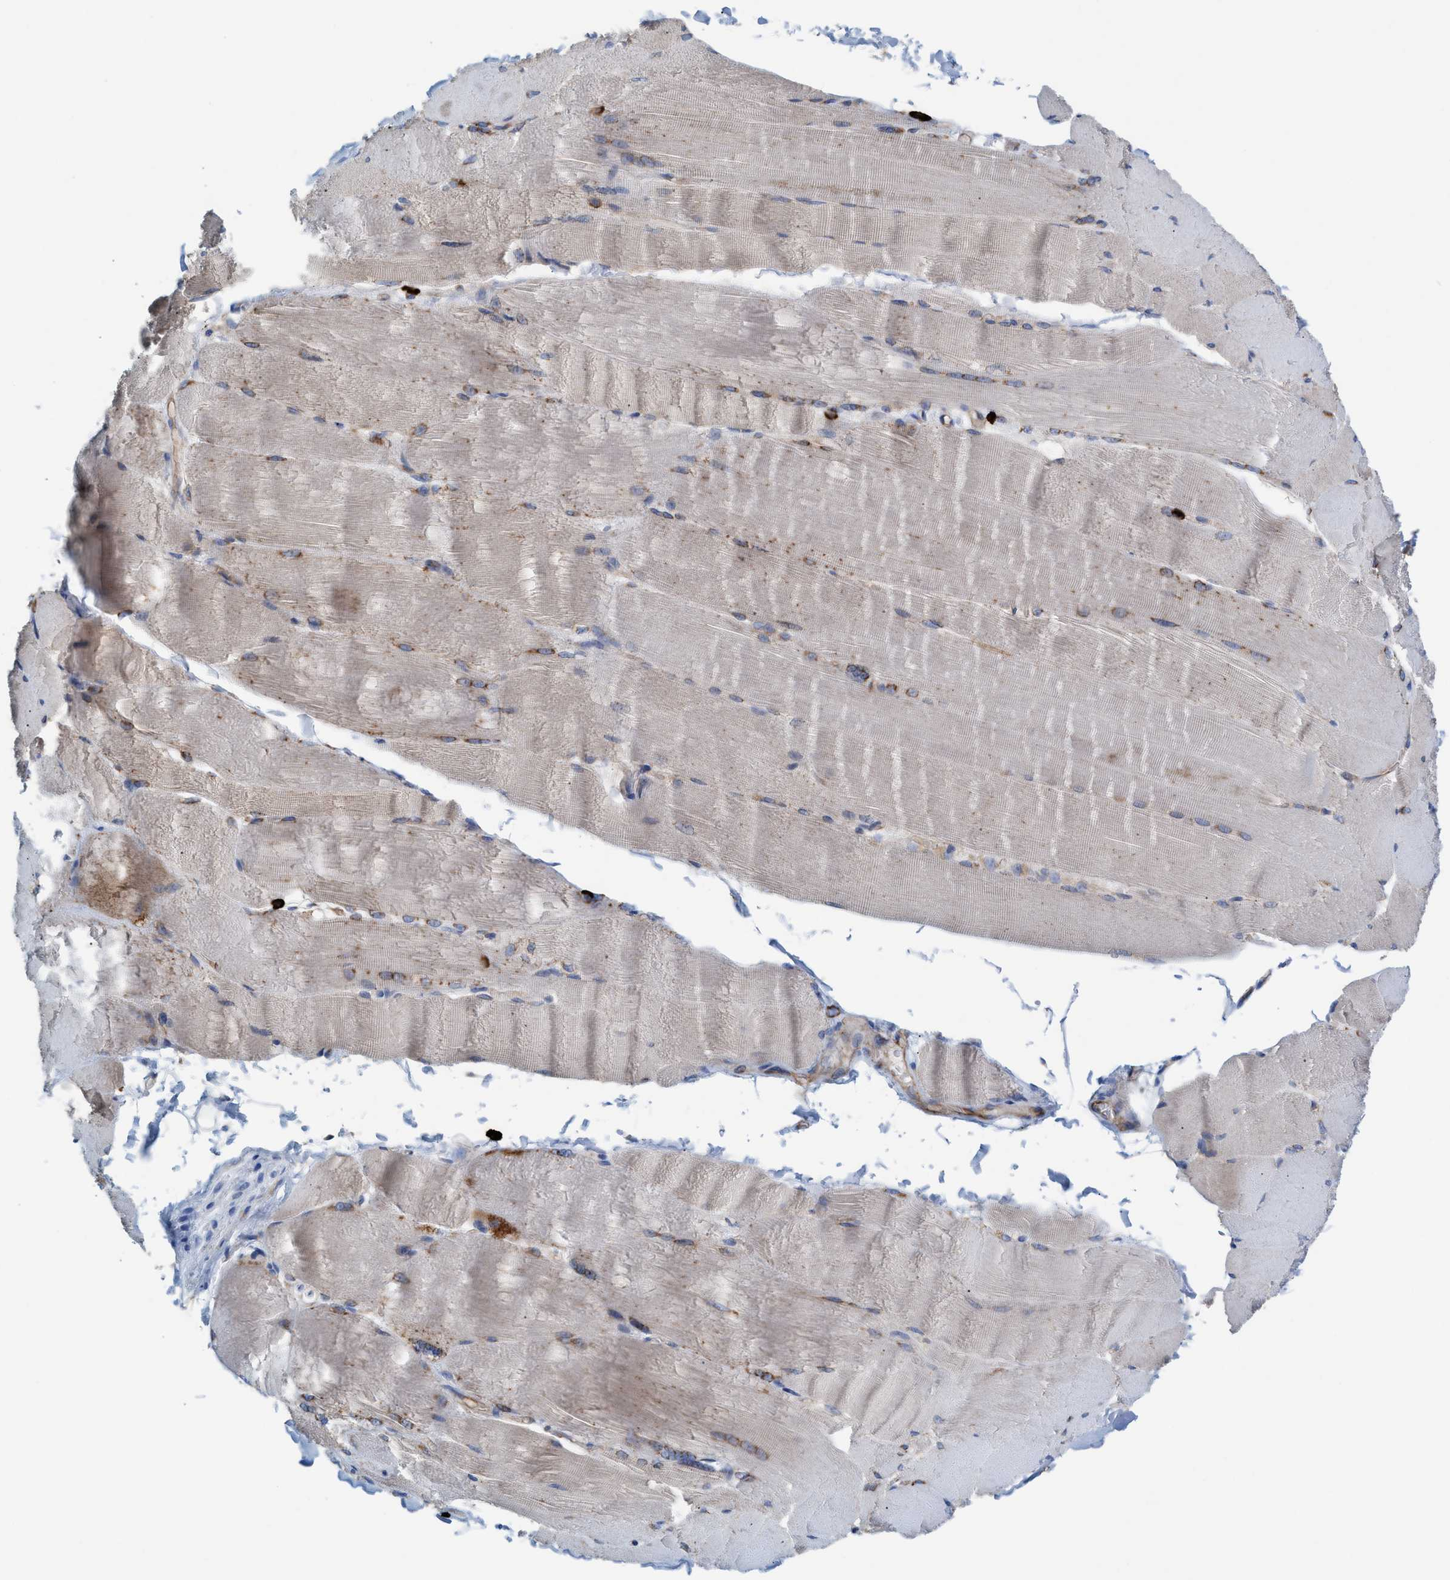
{"staining": {"intensity": "weak", "quantity": "25%-75%", "location": "cytoplasmic/membranous"}, "tissue": "skeletal muscle", "cell_type": "Myocytes", "image_type": "normal", "snomed": [{"axis": "morphology", "description": "Normal tissue, NOS"}, {"axis": "topography", "description": "Skin"}, {"axis": "topography", "description": "Skeletal muscle"}], "caption": "A brown stain shows weak cytoplasmic/membranous expression of a protein in myocytes of unremarkable skeletal muscle.", "gene": "NYAP1", "patient": {"sex": "male", "age": 83}}